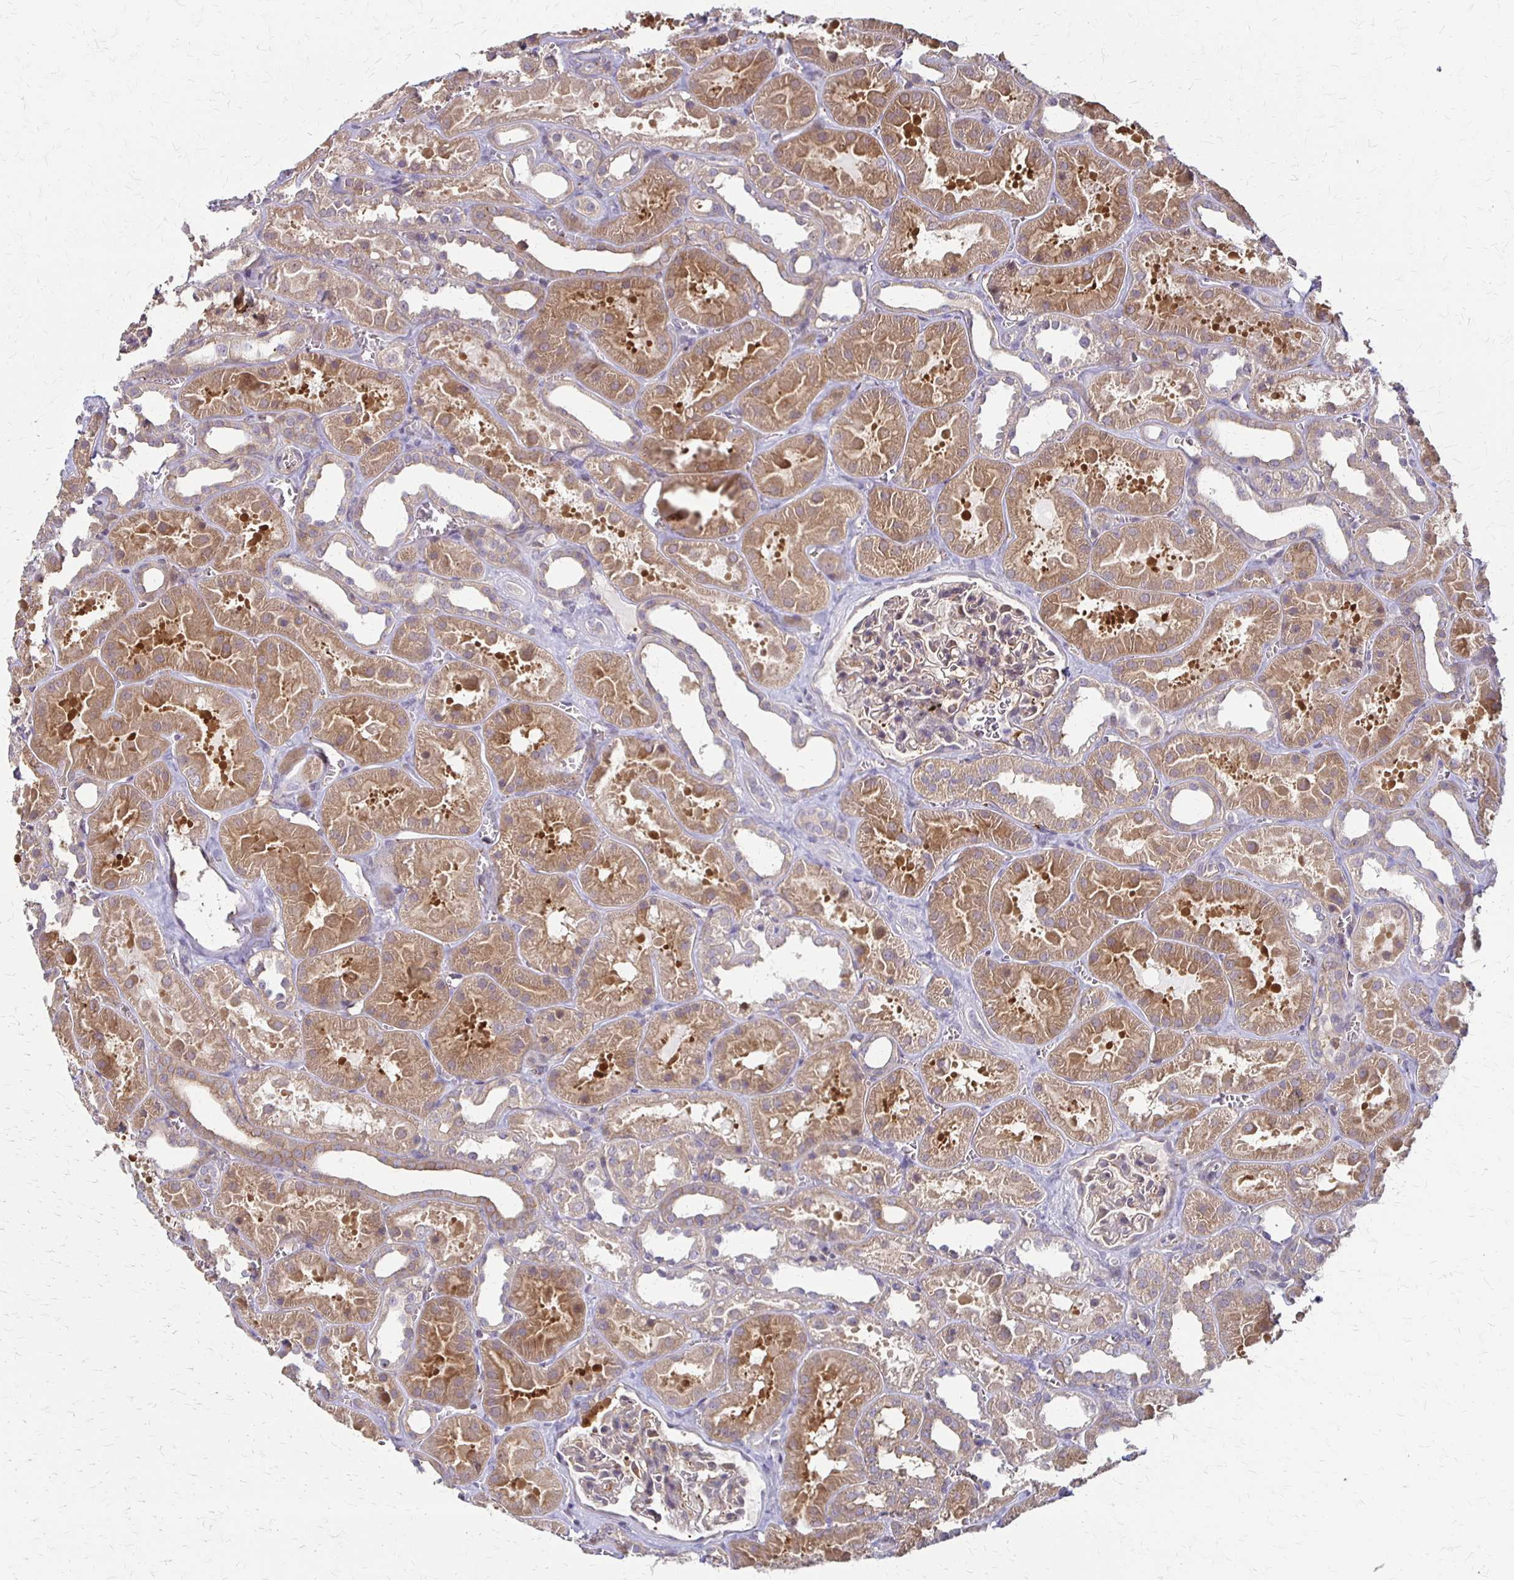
{"staining": {"intensity": "weak", "quantity": ">75%", "location": "cytoplasmic/membranous"}, "tissue": "kidney", "cell_type": "Cells in glomeruli", "image_type": "normal", "snomed": [{"axis": "morphology", "description": "Normal tissue, NOS"}, {"axis": "topography", "description": "Kidney"}], "caption": "IHC staining of normal kidney, which exhibits low levels of weak cytoplasmic/membranous expression in about >75% of cells in glomeruli indicating weak cytoplasmic/membranous protein positivity. The staining was performed using DAB (brown) for protein detection and nuclei were counterstained in hematoxylin (blue).", "gene": "CFL2", "patient": {"sex": "female", "age": 41}}